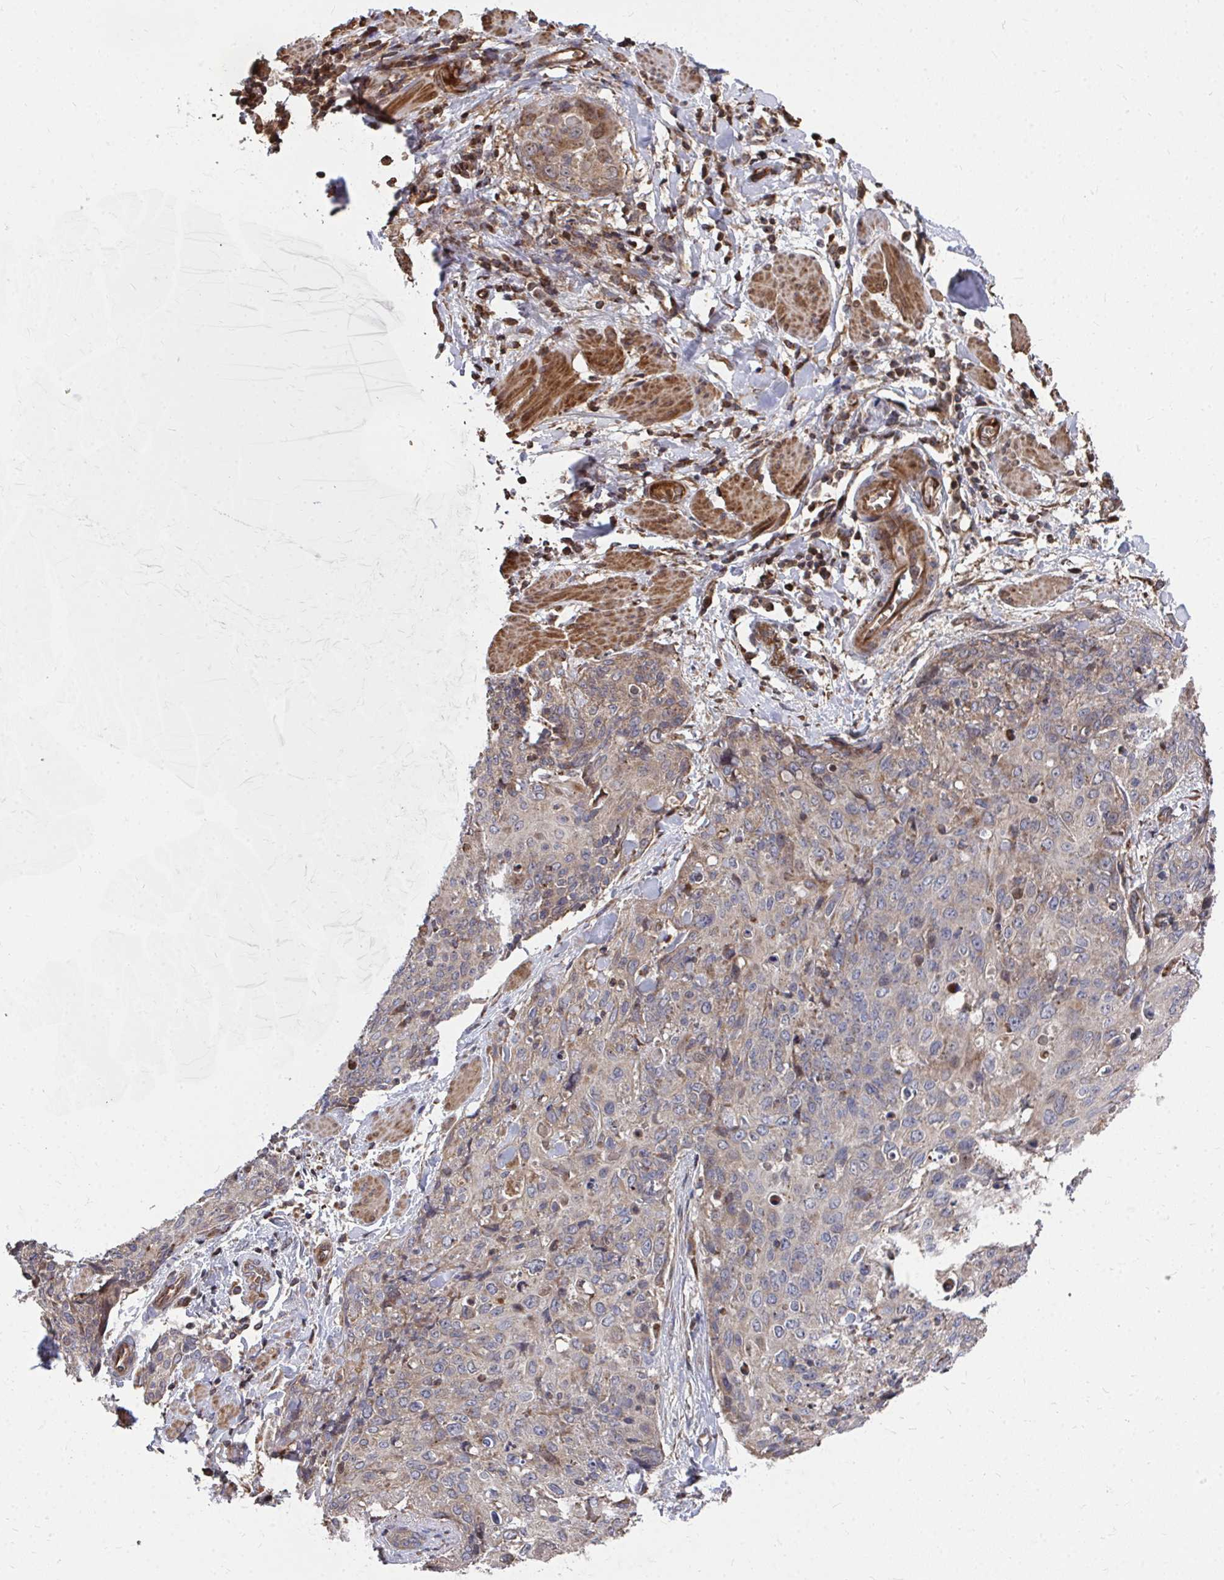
{"staining": {"intensity": "weak", "quantity": "25%-75%", "location": "cytoplasmic/membranous"}, "tissue": "skin cancer", "cell_type": "Tumor cells", "image_type": "cancer", "snomed": [{"axis": "morphology", "description": "Squamous cell carcinoma, NOS"}, {"axis": "topography", "description": "Skin"}, {"axis": "topography", "description": "Vulva"}], "caption": "Weak cytoplasmic/membranous expression is seen in about 25%-75% of tumor cells in skin cancer. The protein of interest is stained brown, and the nuclei are stained in blue (DAB (3,3'-diaminobenzidine) IHC with brightfield microscopy, high magnification).", "gene": "FAM89A", "patient": {"sex": "female", "age": 85}}